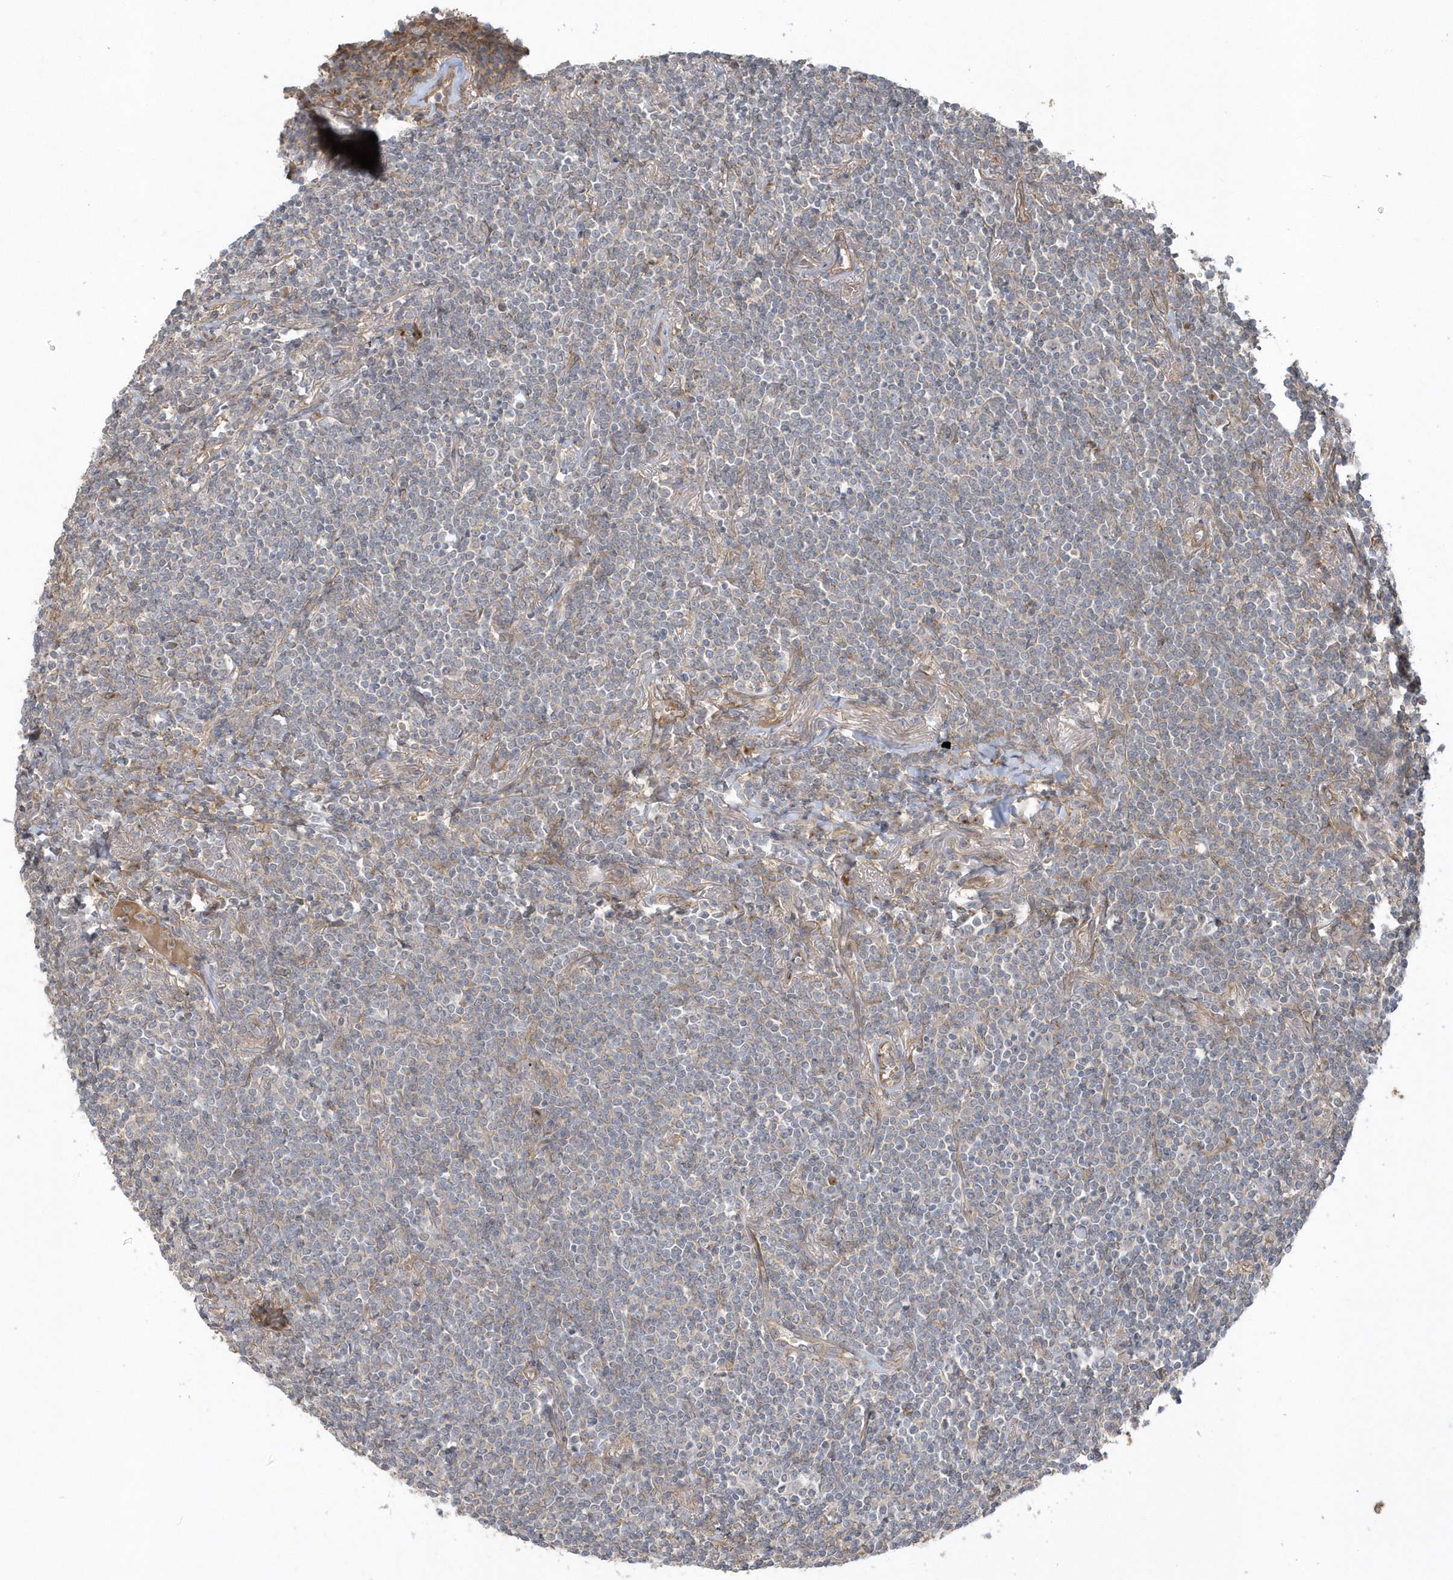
{"staining": {"intensity": "weak", "quantity": "<25%", "location": "cytoplasmic/membranous"}, "tissue": "lymphoma", "cell_type": "Tumor cells", "image_type": "cancer", "snomed": [{"axis": "morphology", "description": "Malignant lymphoma, non-Hodgkin's type, Low grade"}, {"axis": "topography", "description": "Lung"}], "caption": "Immunohistochemistry image of neoplastic tissue: low-grade malignant lymphoma, non-Hodgkin's type stained with DAB (3,3'-diaminobenzidine) reveals no significant protein positivity in tumor cells.", "gene": "ACTR1A", "patient": {"sex": "female", "age": 71}}